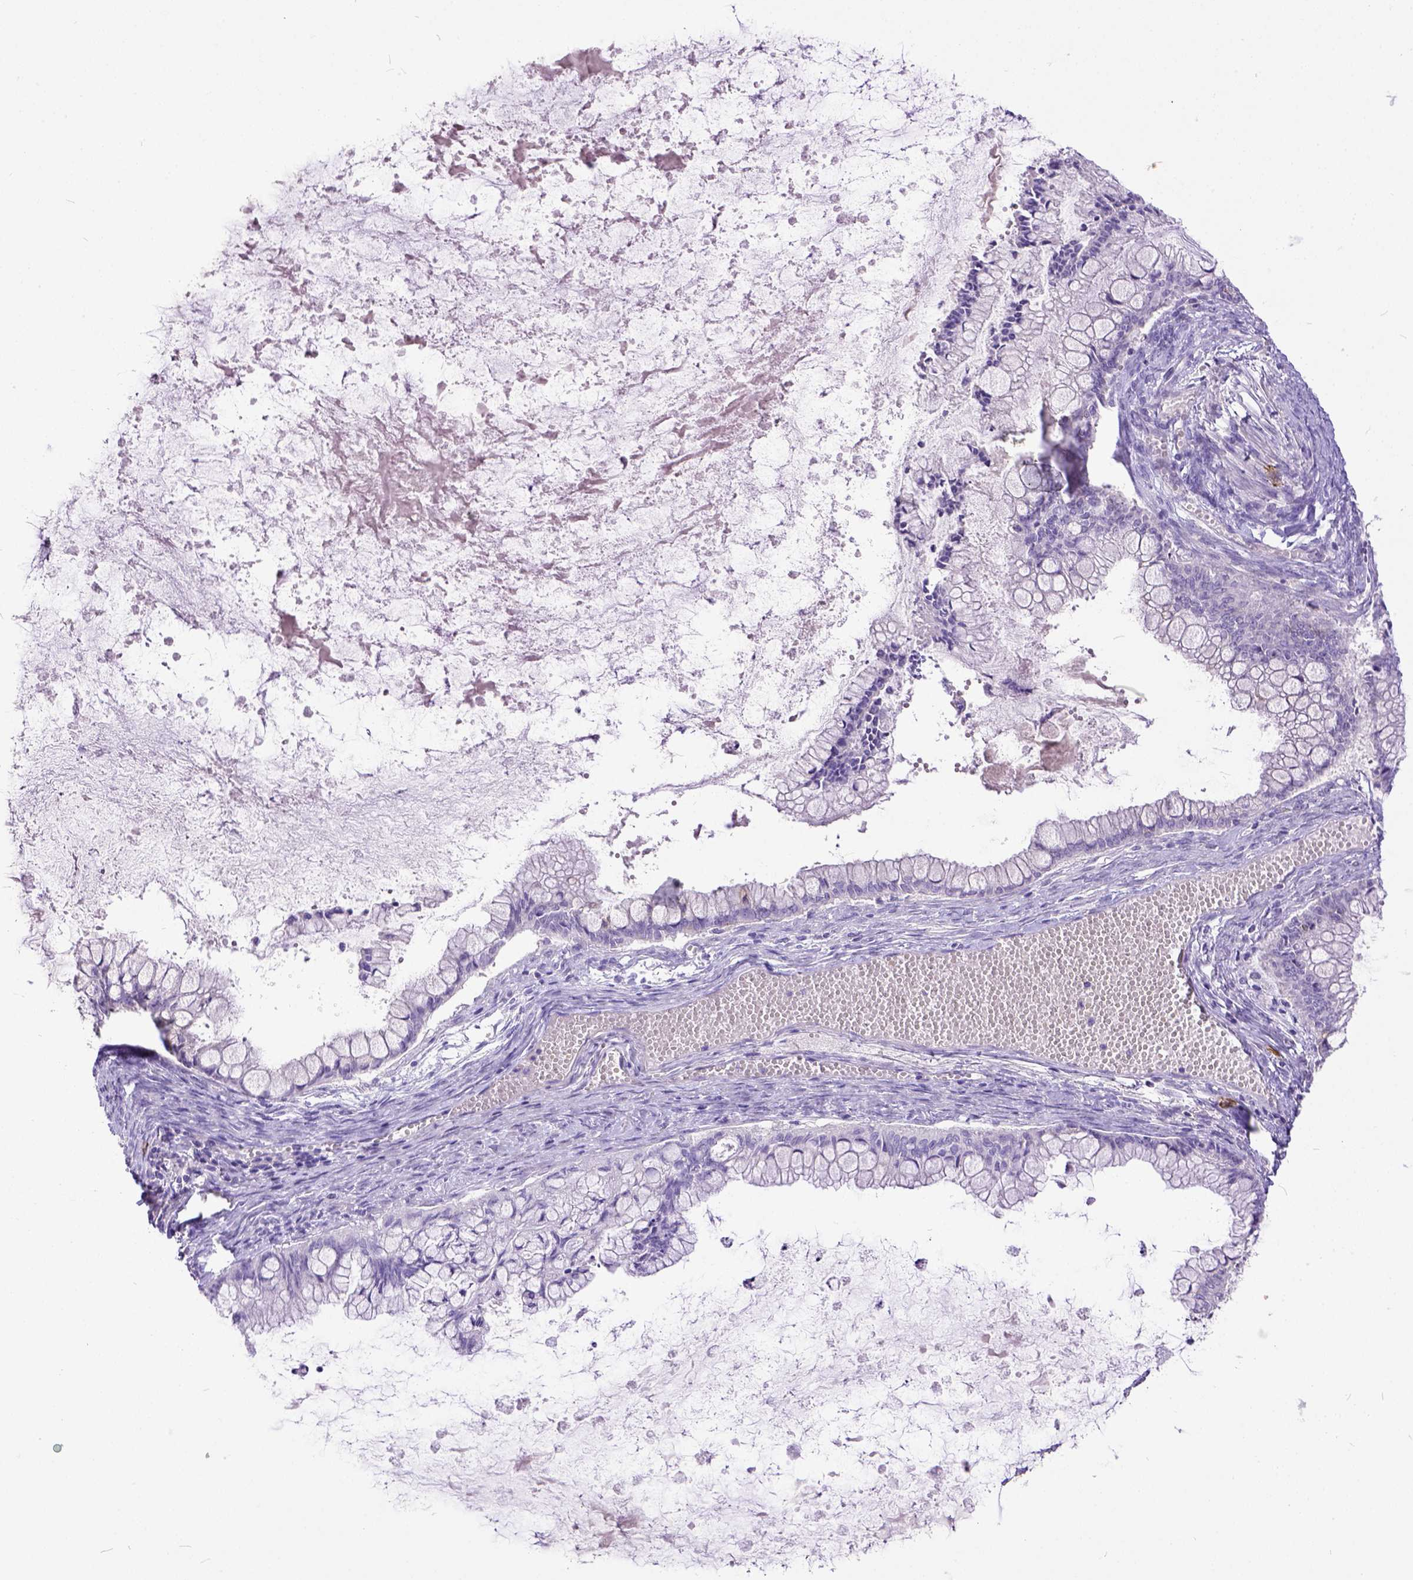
{"staining": {"intensity": "negative", "quantity": "none", "location": "none"}, "tissue": "ovarian cancer", "cell_type": "Tumor cells", "image_type": "cancer", "snomed": [{"axis": "morphology", "description": "Cystadenocarcinoma, mucinous, NOS"}, {"axis": "topography", "description": "Ovary"}], "caption": "Ovarian mucinous cystadenocarcinoma stained for a protein using immunohistochemistry (IHC) displays no expression tumor cells.", "gene": "KIT", "patient": {"sex": "female", "age": 67}}